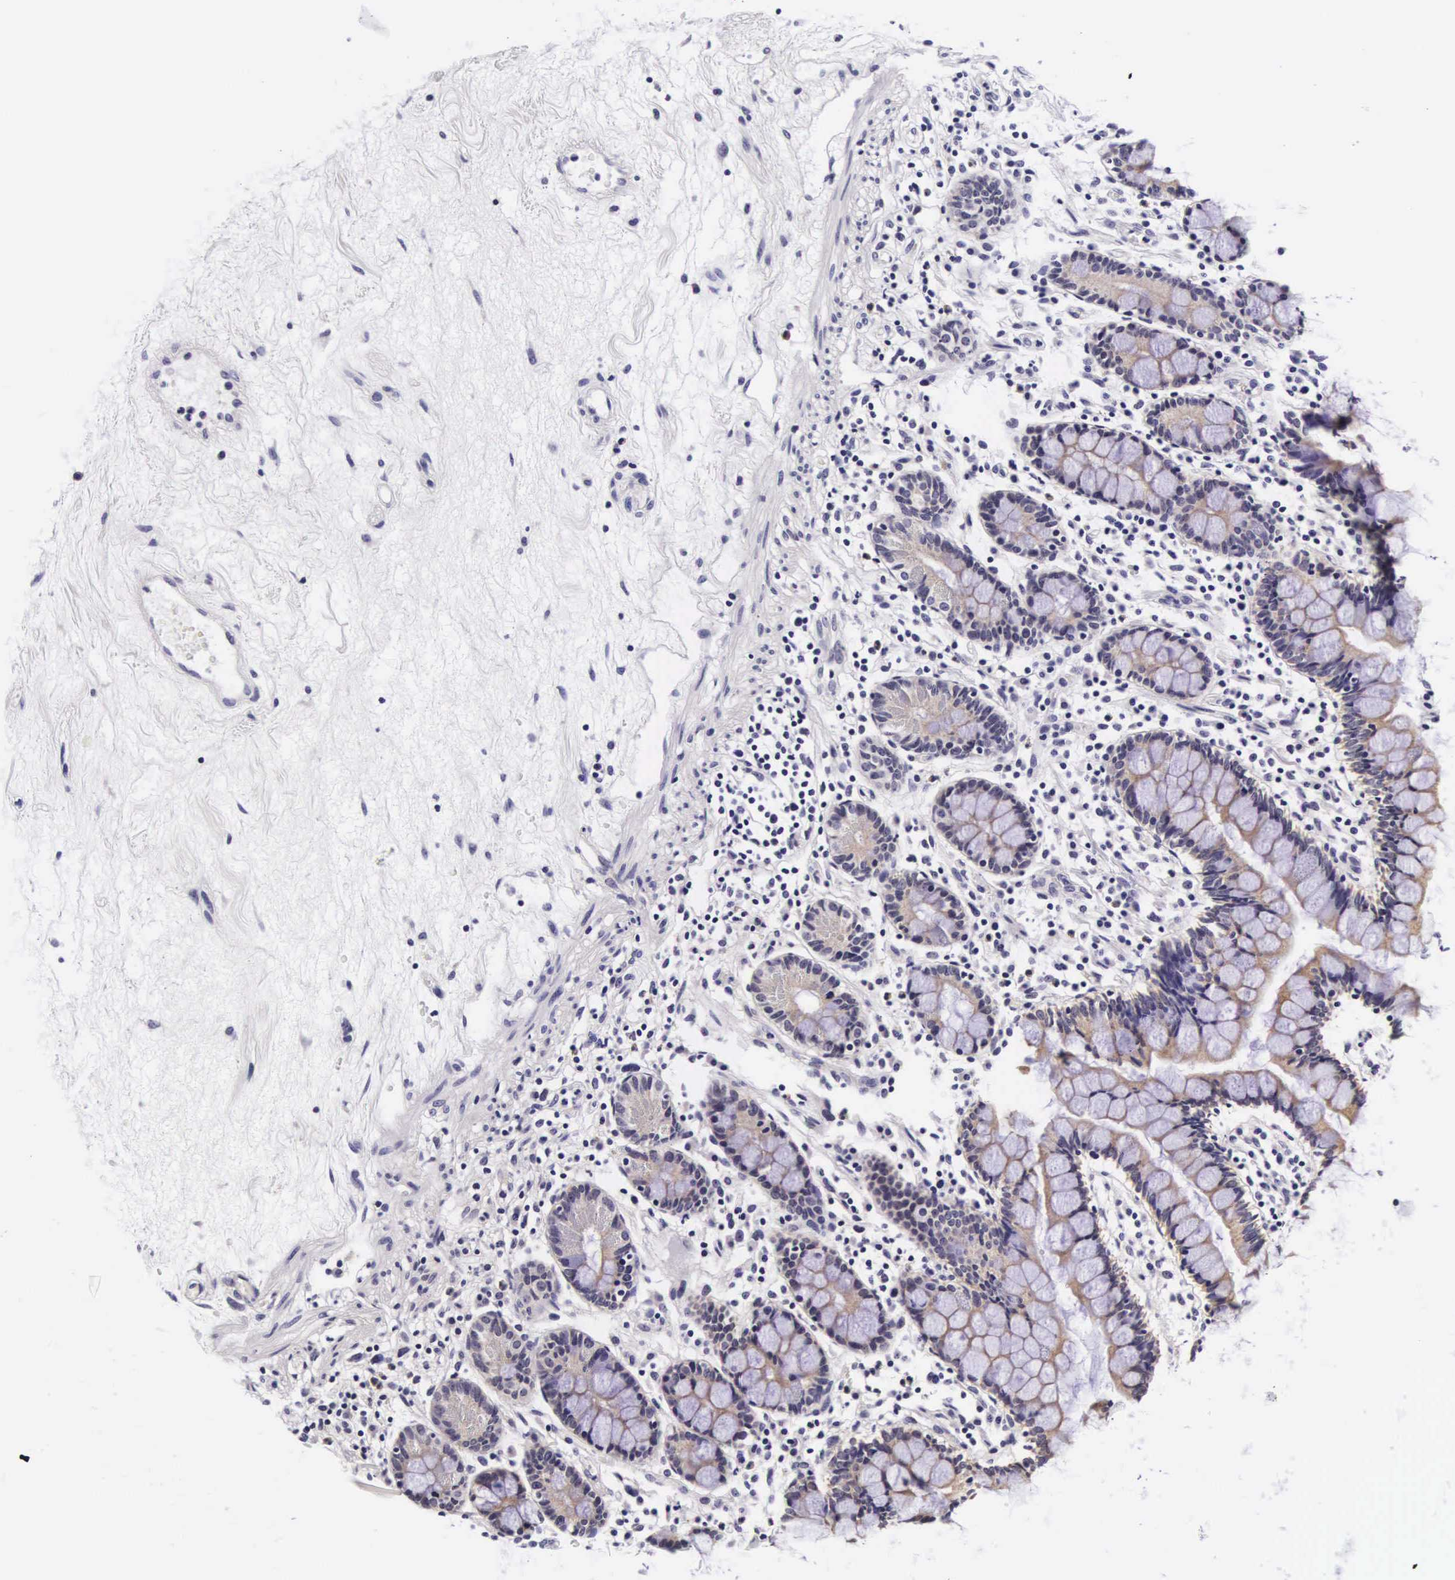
{"staining": {"intensity": "weak", "quantity": "25%-75%", "location": "cytoplasmic/membranous"}, "tissue": "small intestine", "cell_type": "Glandular cells", "image_type": "normal", "snomed": [{"axis": "morphology", "description": "Normal tissue, NOS"}, {"axis": "topography", "description": "Small intestine"}], "caption": "Brown immunohistochemical staining in benign small intestine reveals weak cytoplasmic/membranous positivity in approximately 25%-75% of glandular cells. (Brightfield microscopy of DAB IHC at high magnification).", "gene": "PHETA2", "patient": {"sex": "female", "age": 51}}